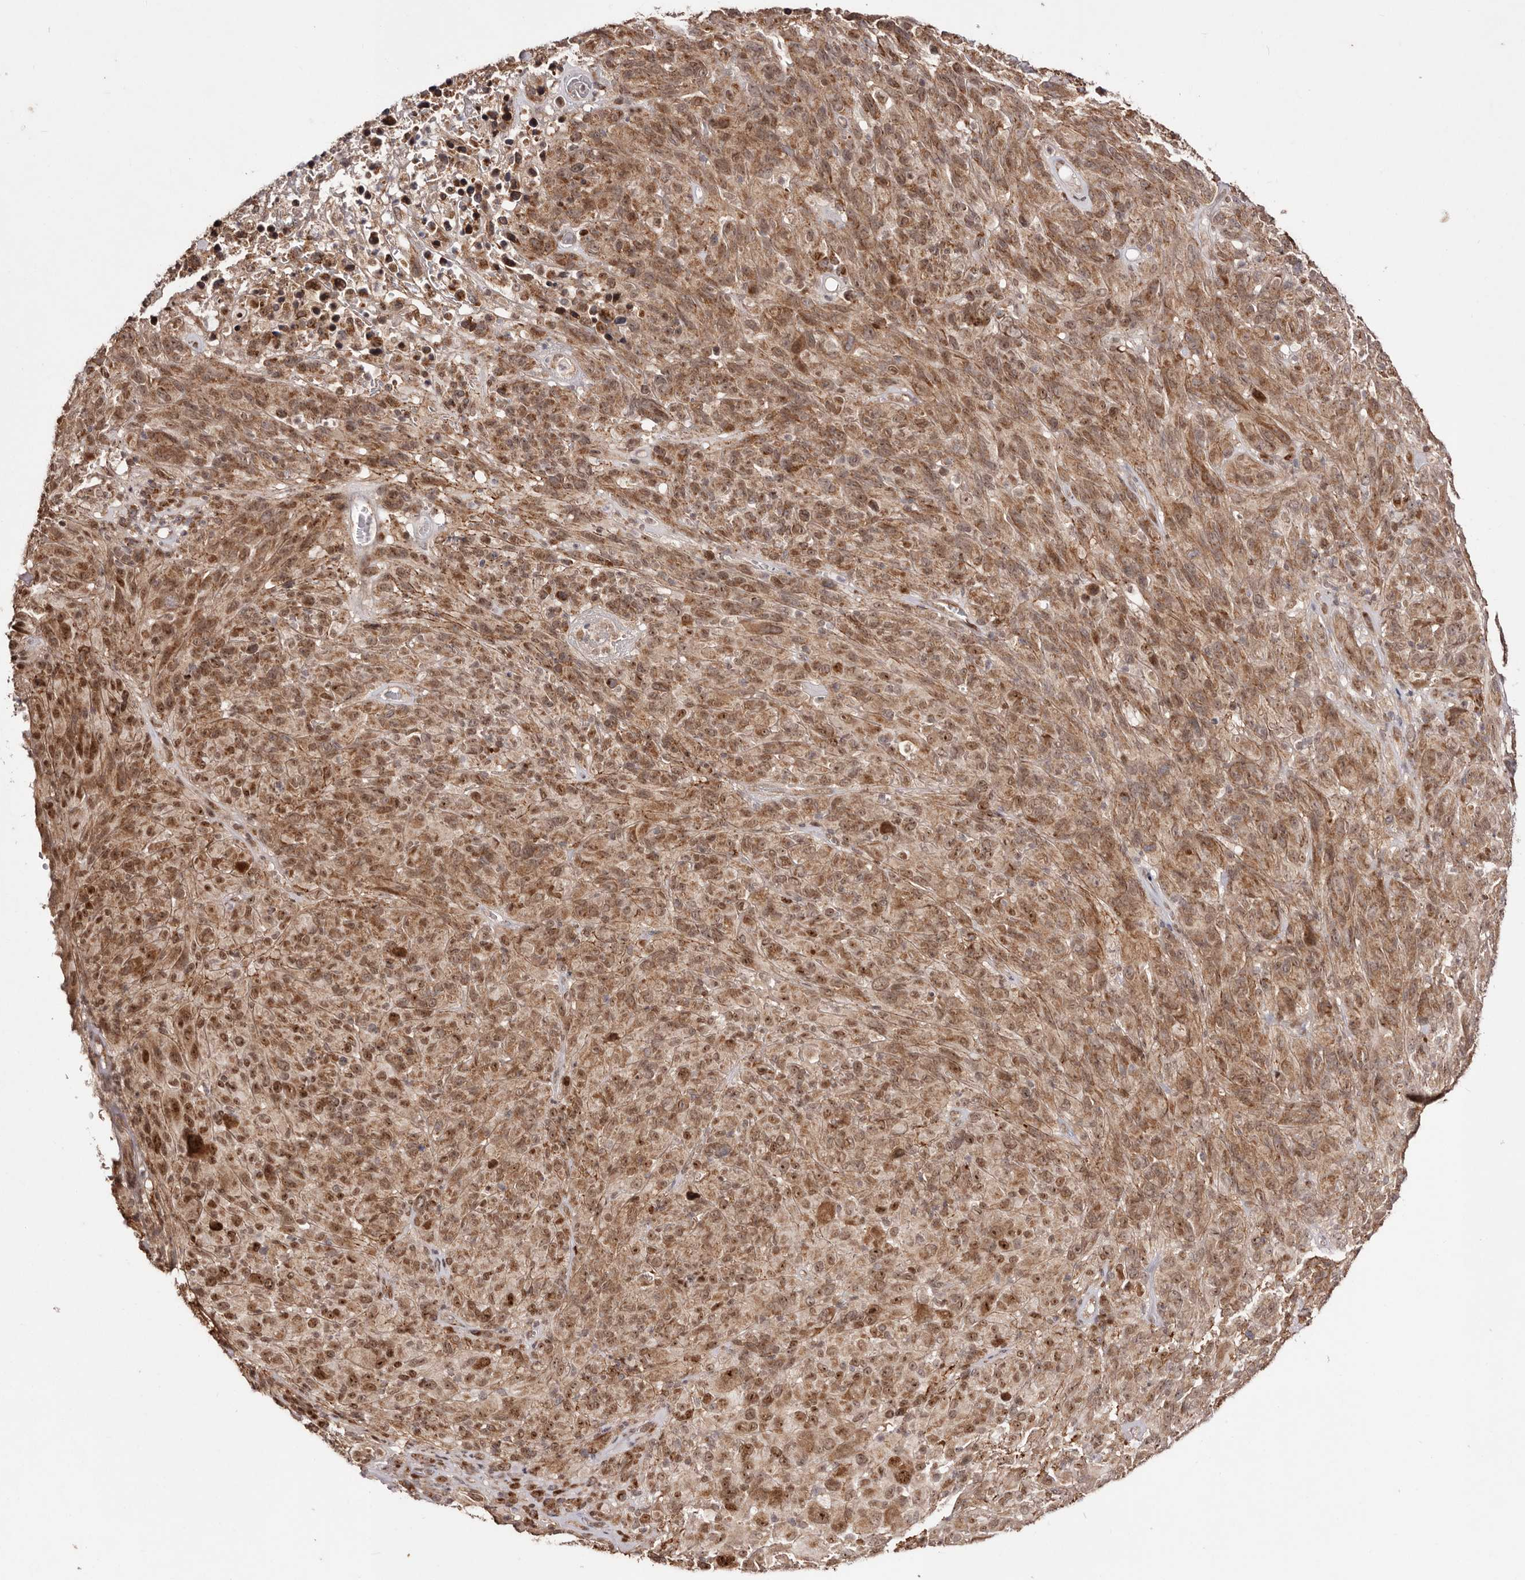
{"staining": {"intensity": "moderate", "quantity": ">75%", "location": "cytoplasmic/membranous,nuclear"}, "tissue": "melanoma", "cell_type": "Tumor cells", "image_type": "cancer", "snomed": [{"axis": "morphology", "description": "Malignant melanoma, NOS"}, {"axis": "topography", "description": "Skin of head"}], "caption": "Immunohistochemistry of human melanoma shows medium levels of moderate cytoplasmic/membranous and nuclear staining in approximately >75% of tumor cells. (Brightfield microscopy of DAB IHC at high magnification).", "gene": "EGR3", "patient": {"sex": "male", "age": 96}}